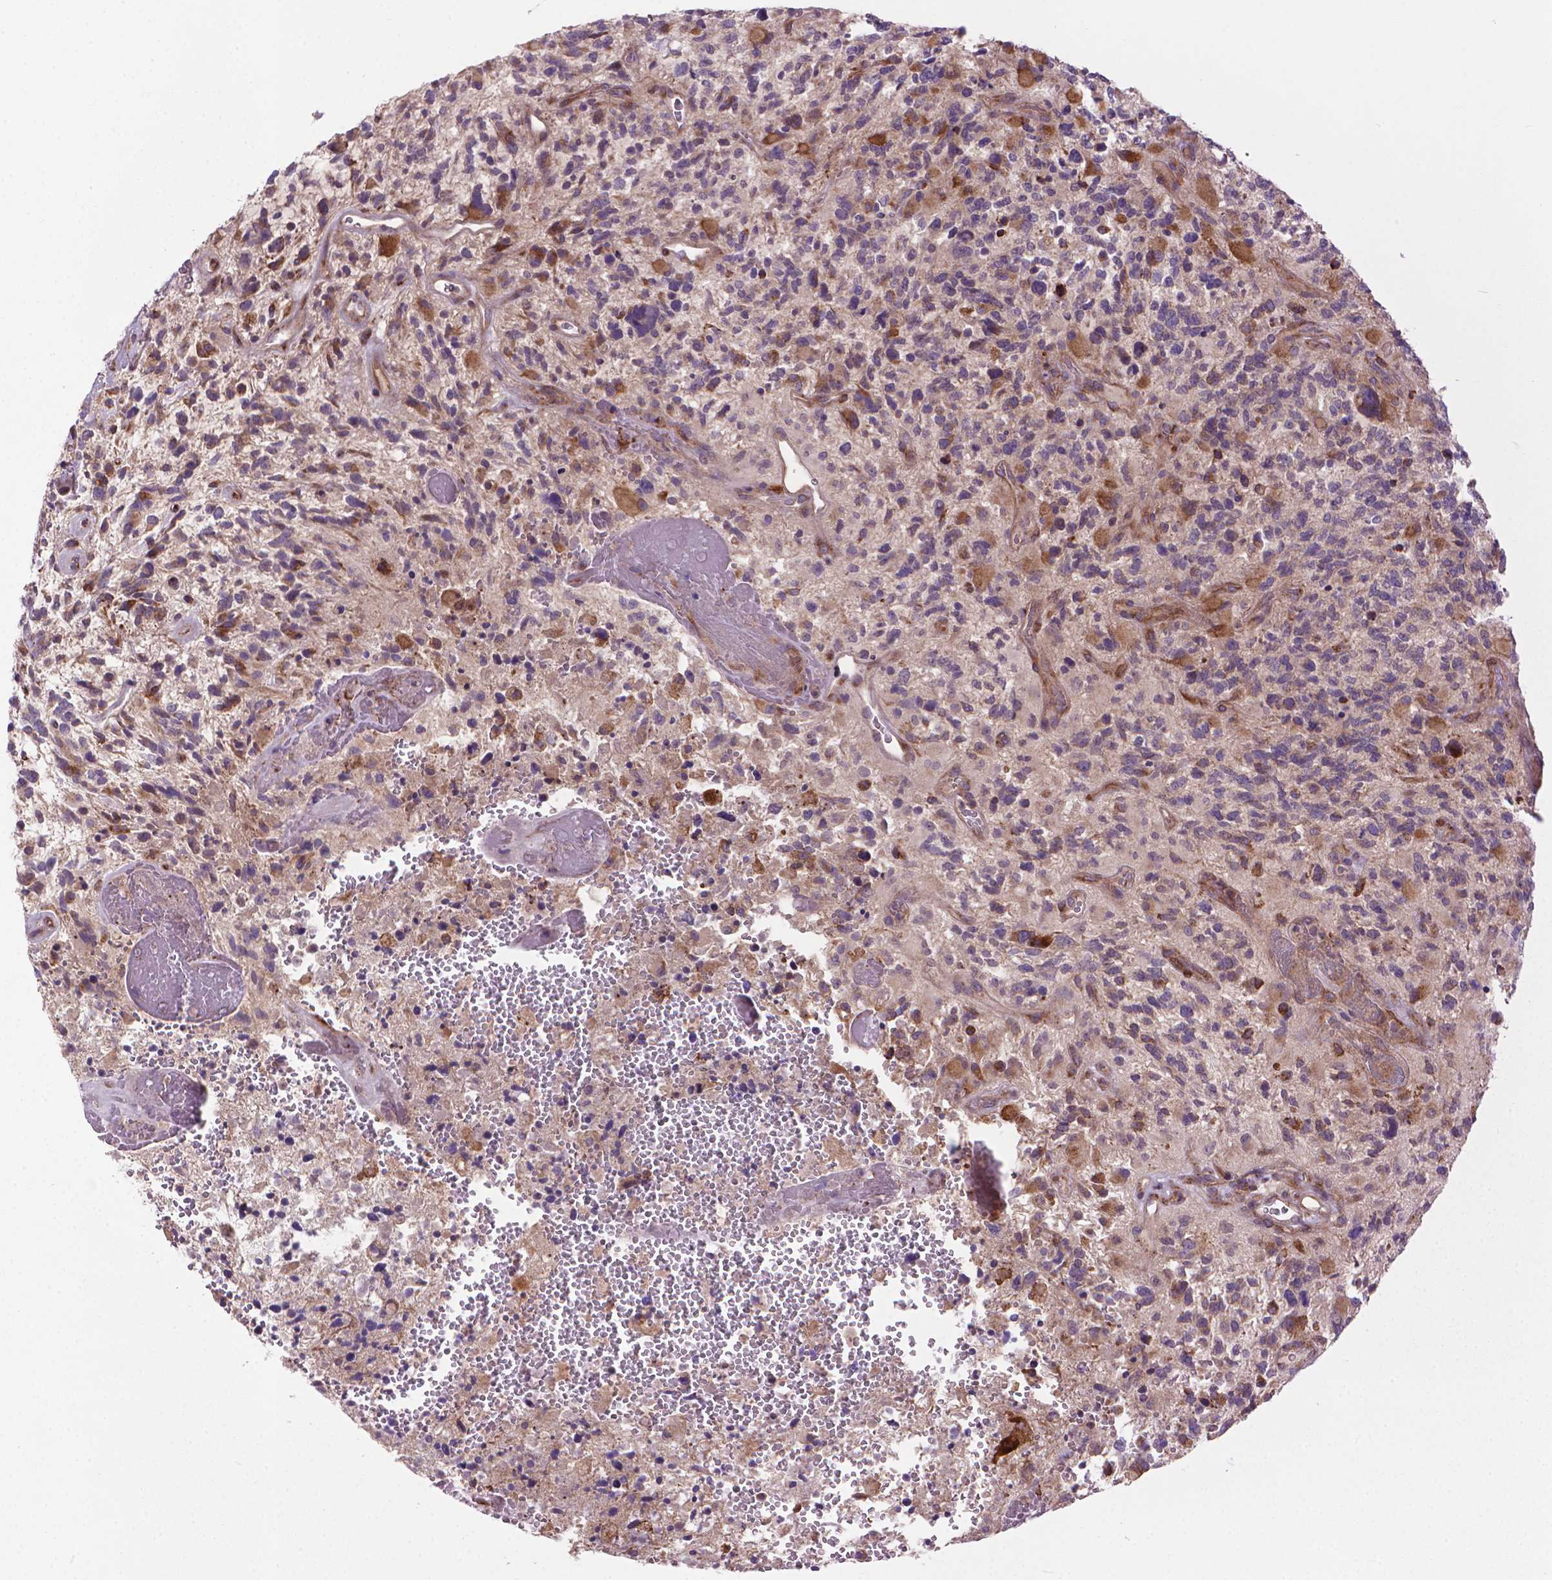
{"staining": {"intensity": "weak", "quantity": "<25%", "location": "cytoplasmic/membranous"}, "tissue": "glioma", "cell_type": "Tumor cells", "image_type": "cancer", "snomed": [{"axis": "morphology", "description": "Glioma, malignant, High grade"}, {"axis": "topography", "description": "Brain"}], "caption": "IHC micrograph of human malignant glioma (high-grade) stained for a protein (brown), which exhibits no expression in tumor cells.", "gene": "MYH14", "patient": {"sex": "female", "age": 71}}